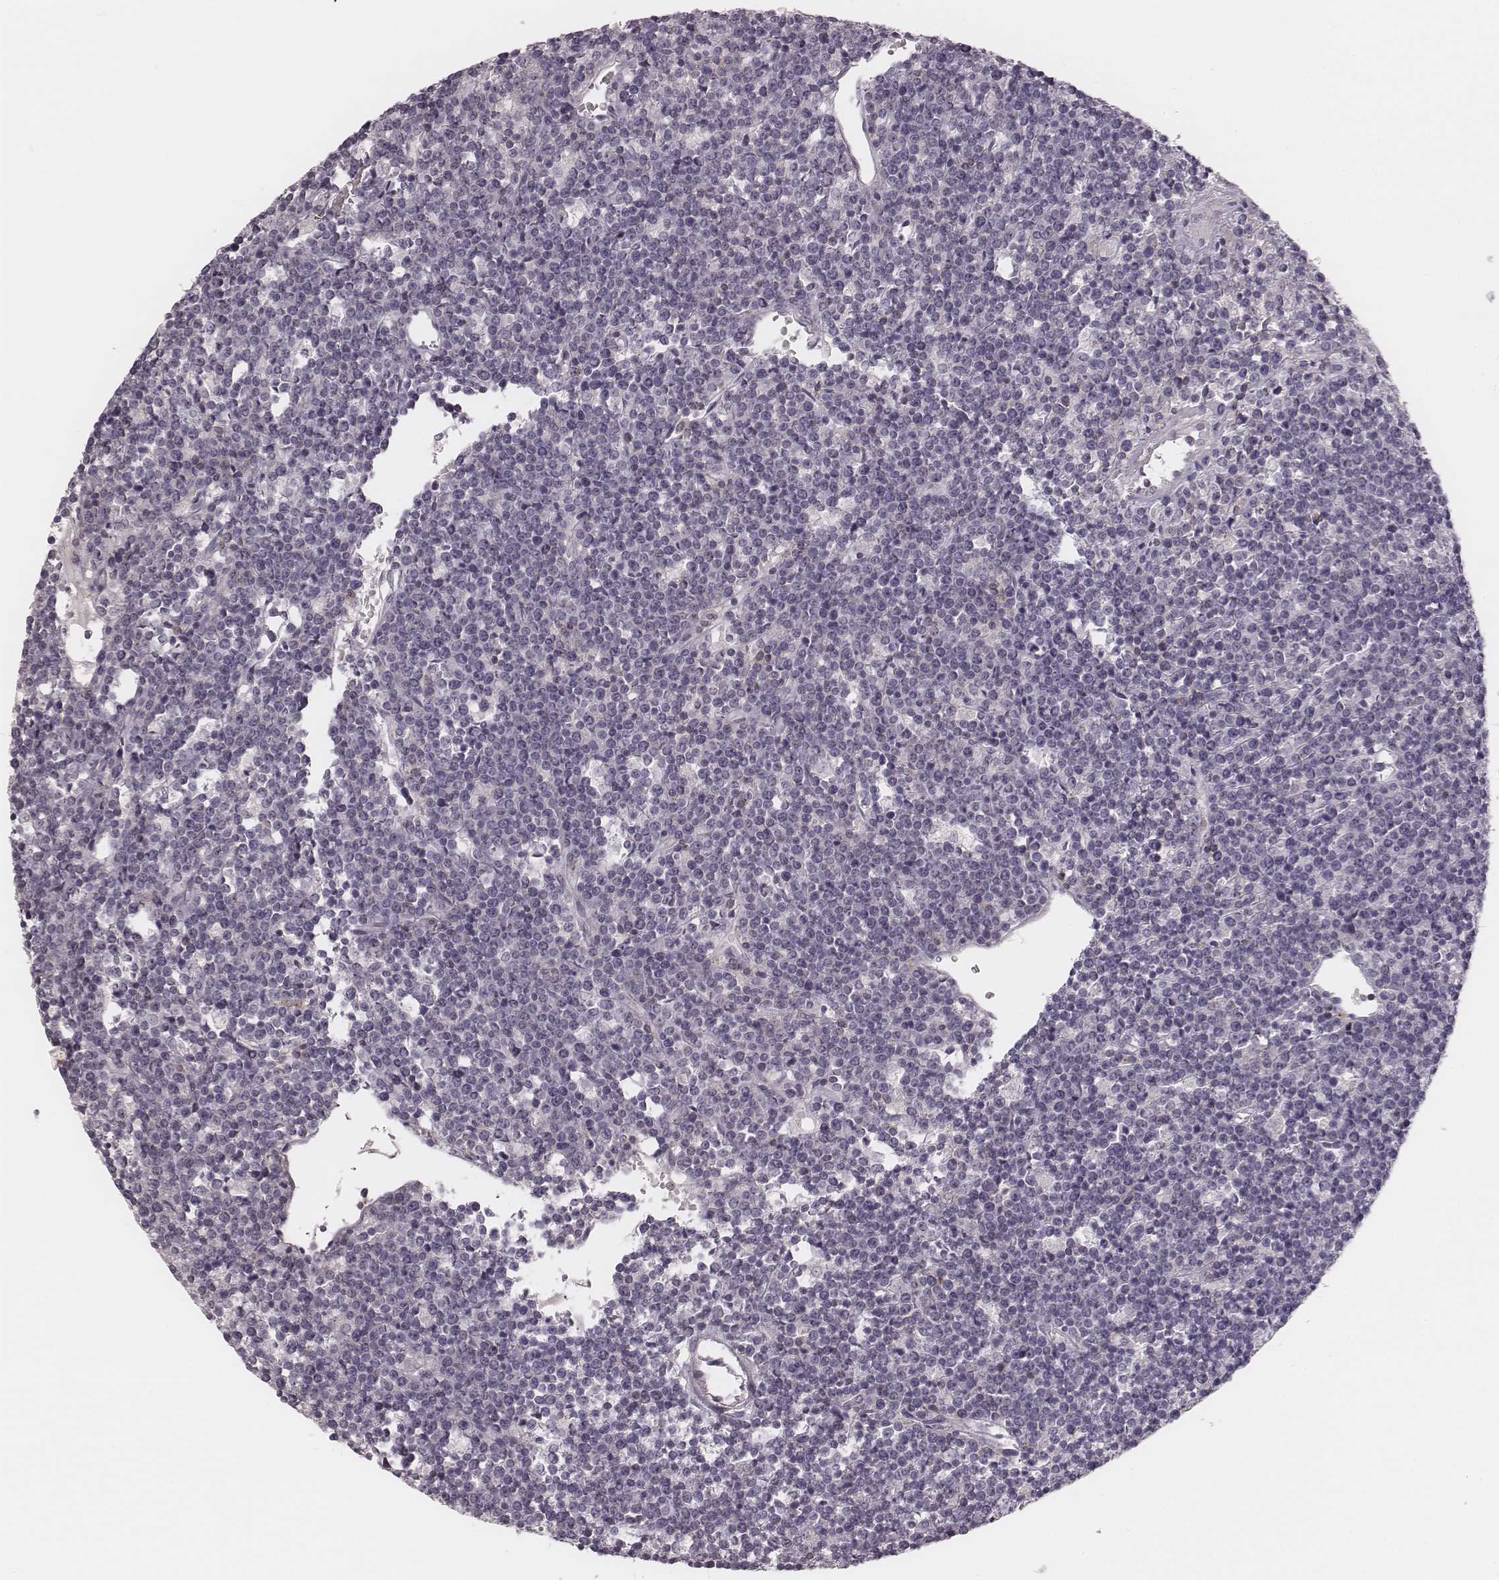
{"staining": {"intensity": "negative", "quantity": "none", "location": "none"}, "tissue": "lymphoma", "cell_type": "Tumor cells", "image_type": "cancer", "snomed": [{"axis": "morphology", "description": "Malignant lymphoma, non-Hodgkin's type, High grade"}, {"axis": "topography", "description": "Ovary"}], "caption": "IHC histopathology image of malignant lymphoma, non-Hodgkin's type (high-grade) stained for a protein (brown), which displays no positivity in tumor cells.", "gene": "MSX1", "patient": {"sex": "female", "age": 56}}